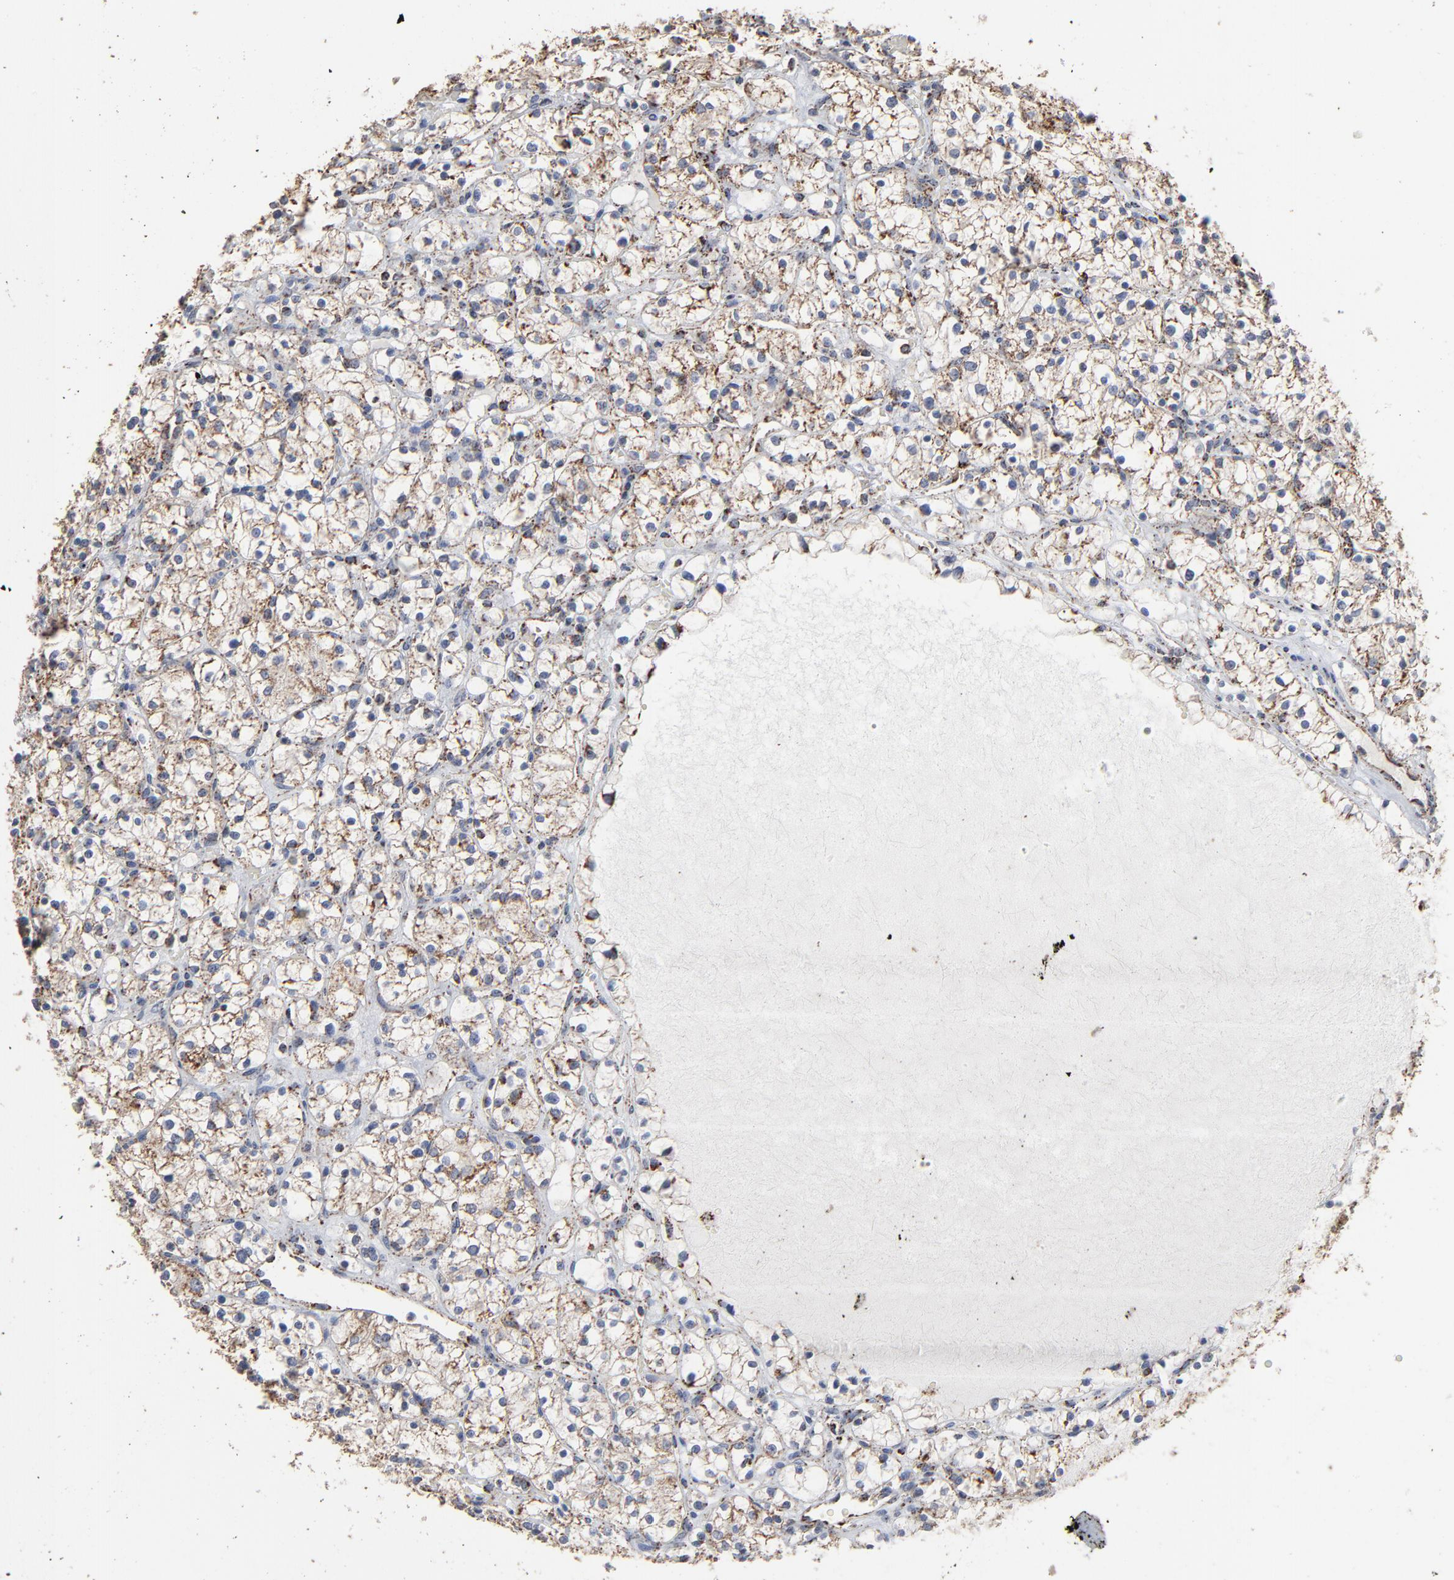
{"staining": {"intensity": "strong", "quantity": "25%-75%", "location": "cytoplasmic/membranous"}, "tissue": "renal cancer", "cell_type": "Tumor cells", "image_type": "cancer", "snomed": [{"axis": "morphology", "description": "Adenocarcinoma, NOS"}, {"axis": "topography", "description": "Kidney"}], "caption": "The histopathology image displays immunohistochemical staining of renal adenocarcinoma. There is strong cytoplasmic/membranous expression is seen in about 25%-75% of tumor cells.", "gene": "UQCRC1", "patient": {"sex": "female", "age": 60}}